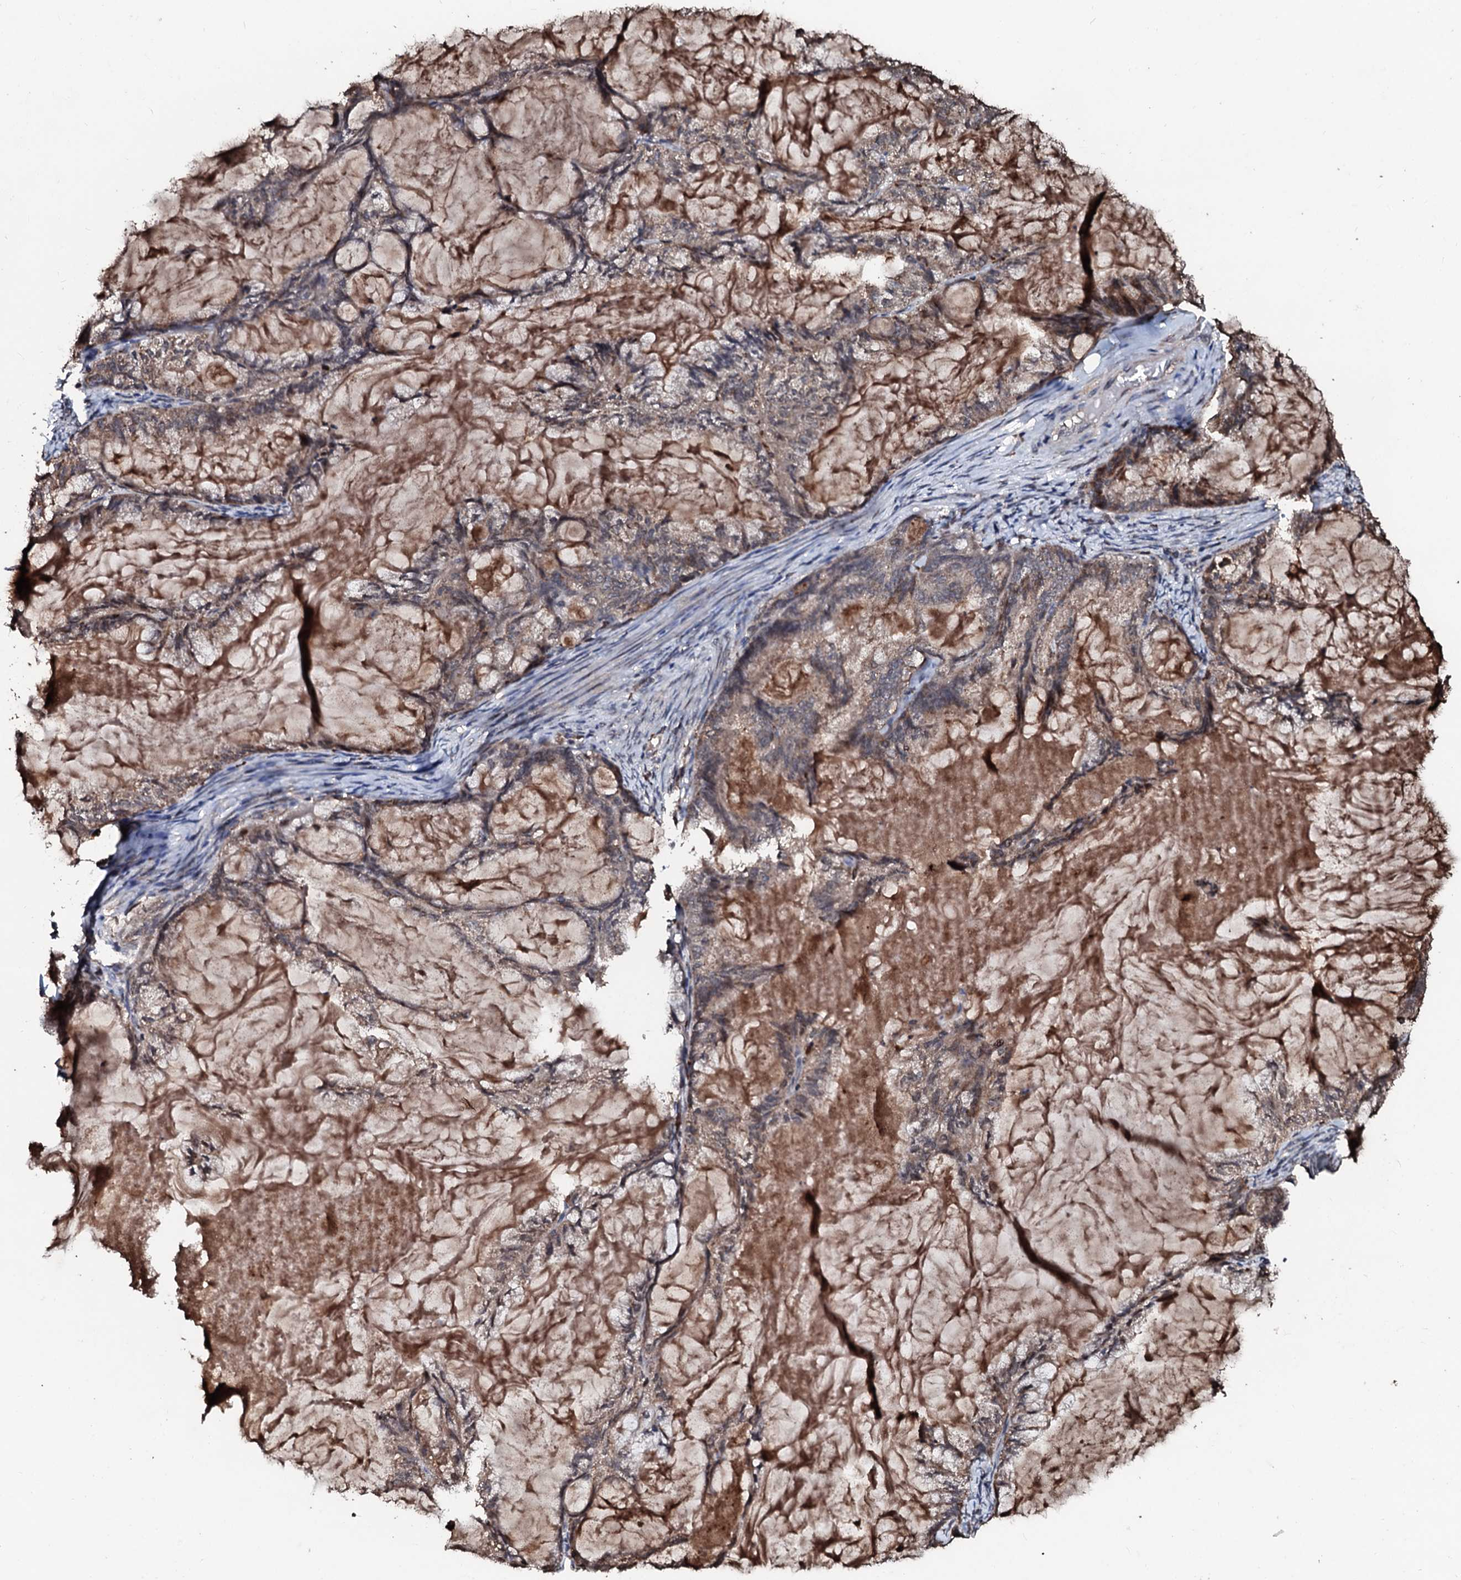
{"staining": {"intensity": "weak", "quantity": "25%-75%", "location": "cytoplasmic/membranous"}, "tissue": "endometrial cancer", "cell_type": "Tumor cells", "image_type": "cancer", "snomed": [{"axis": "morphology", "description": "Adenocarcinoma, NOS"}, {"axis": "topography", "description": "Endometrium"}], "caption": "Weak cytoplasmic/membranous staining for a protein is appreciated in approximately 25%-75% of tumor cells of endometrial adenocarcinoma using IHC.", "gene": "SDHAF2", "patient": {"sex": "female", "age": 86}}